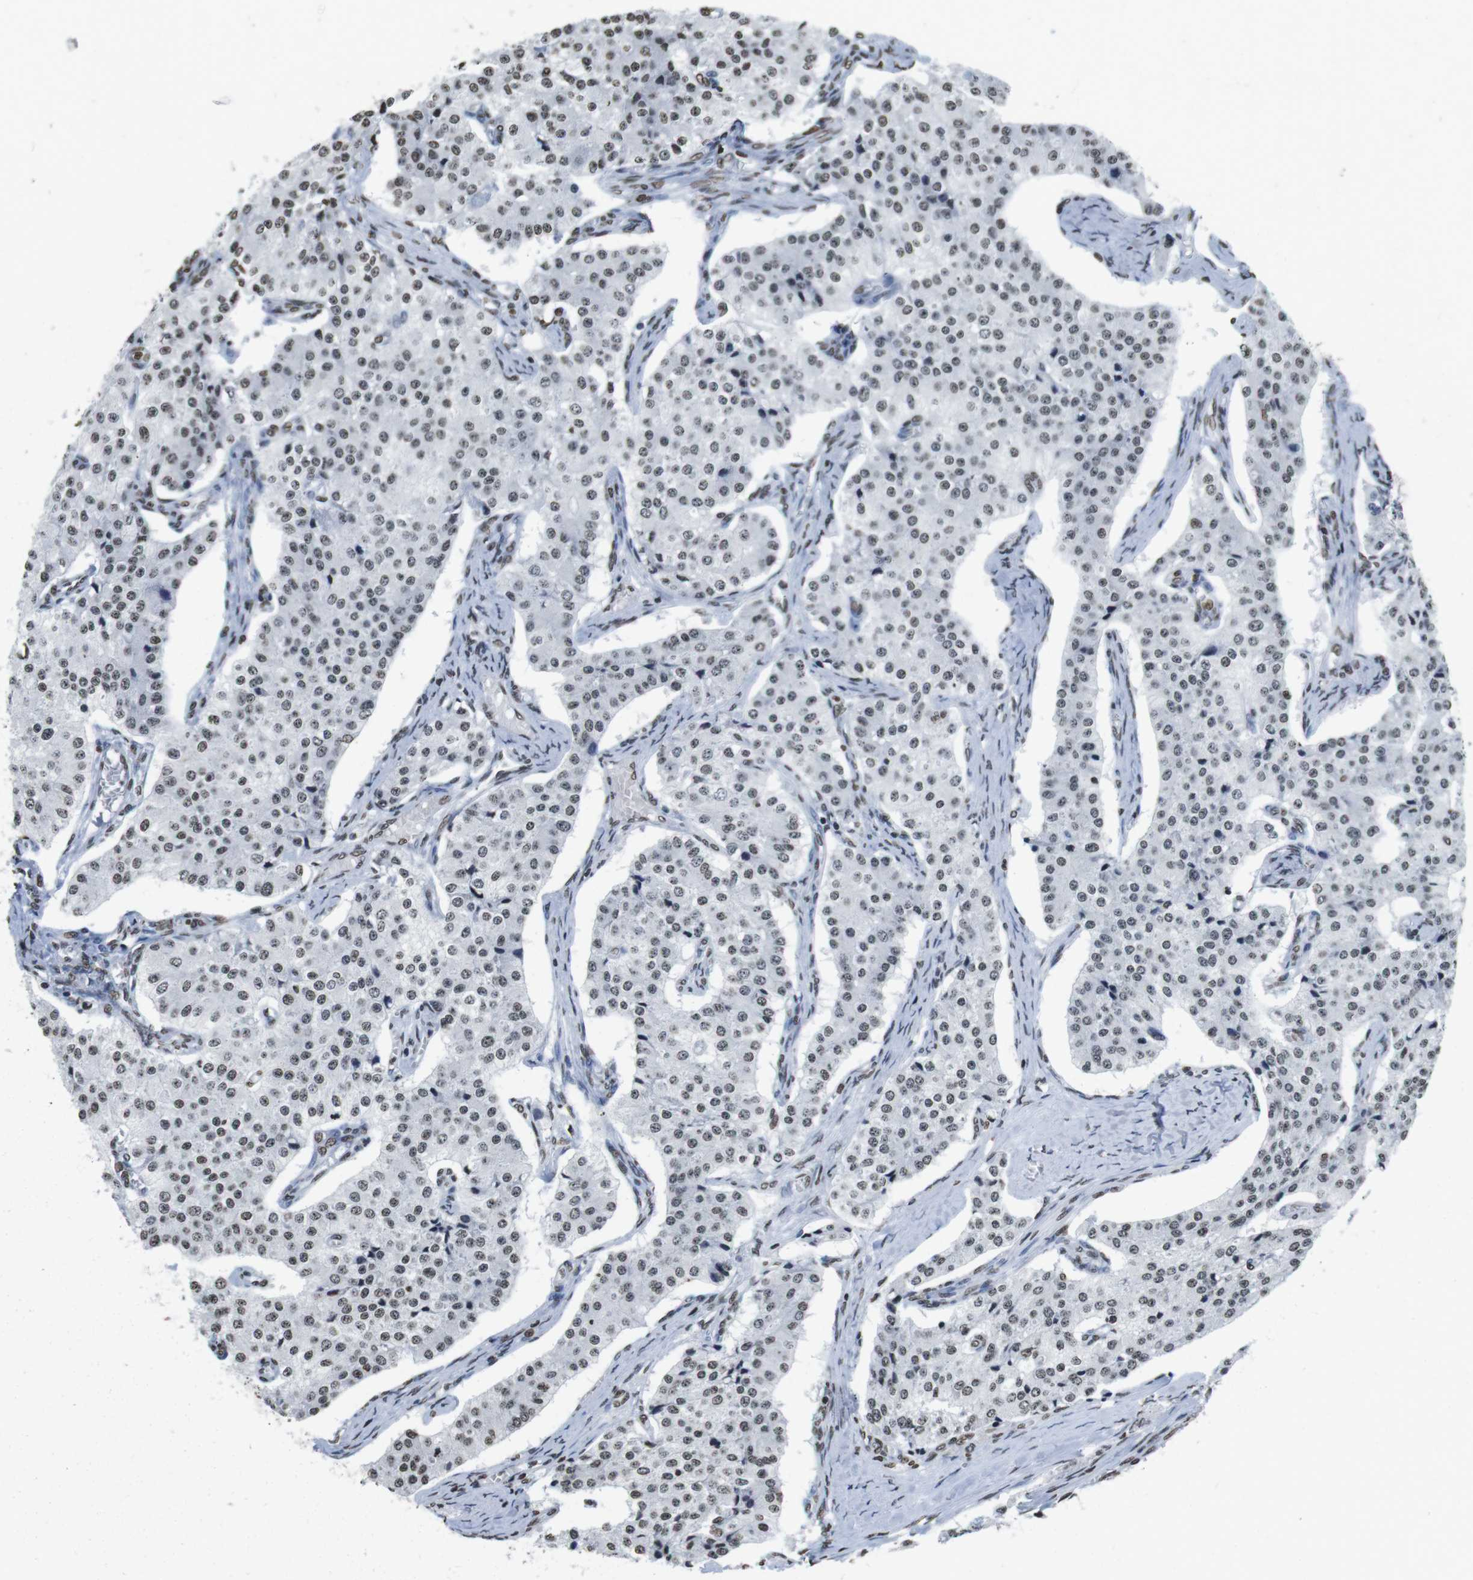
{"staining": {"intensity": "weak", "quantity": ">75%", "location": "nuclear"}, "tissue": "carcinoid", "cell_type": "Tumor cells", "image_type": "cancer", "snomed": [{"axis": "morphology", "description": "Carcinoid, malignant, NOS"}, {"axis": "topography", "description": "Colon"}], "caption": "DAB immunohistochemical staining of human carcinoid demonstrates weak nuclear protein expression in approximately >75% of tumor cells. (DAB (3,3'-diaminobenzidine) IHC with brightfield microscopy, high magnification).", "gene": "BSX", "patient": {"sex": "female", "age": 52}}